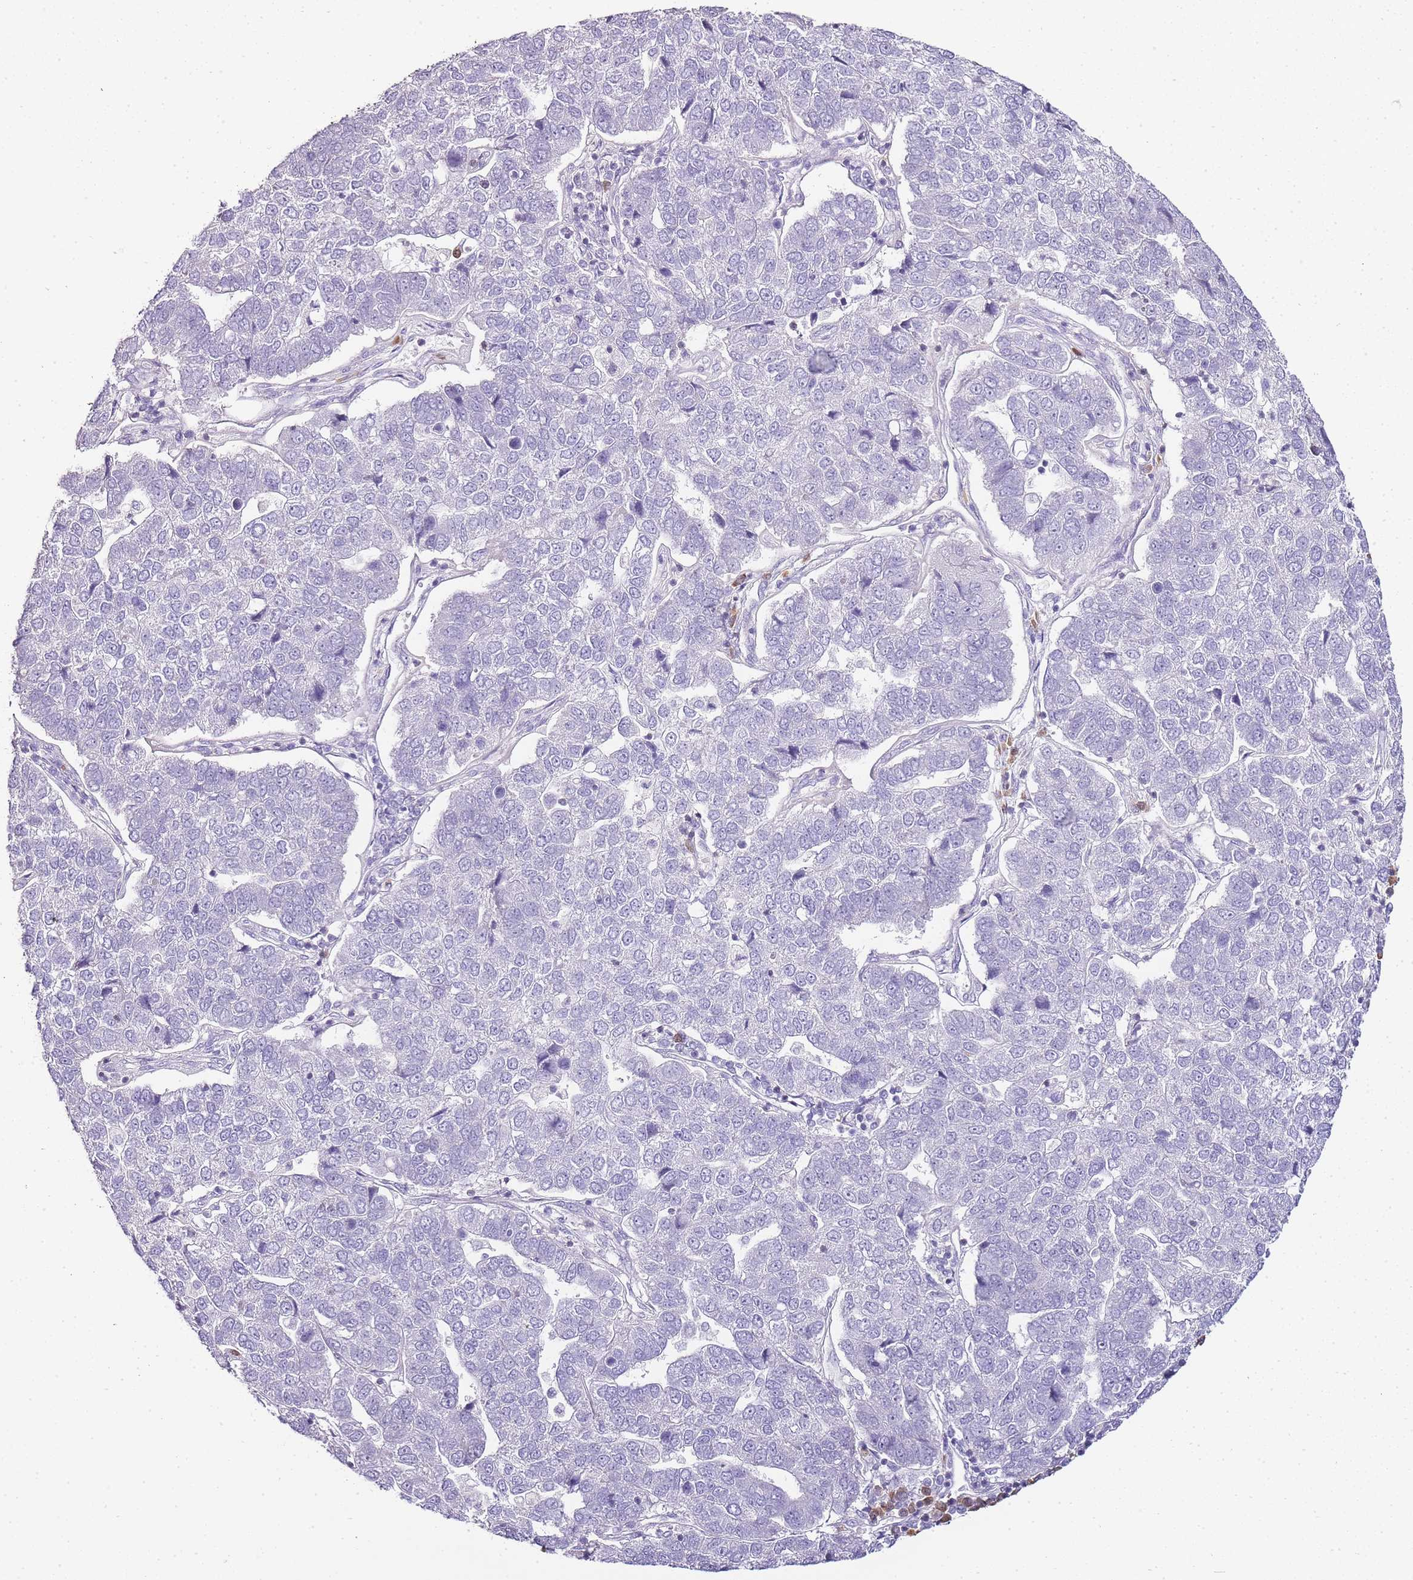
{"staining": {"intensity": "negative", "quantity": "none", "location": "none"}, "tissue": "pancreatic cancer", "cell_type": "Tumor cells", "image_type": "cancer", "snomed": [{"axis": "morphology", "description": "Adenocarcinoma, NOS"}, {"axis": "topography", "description": "Pancreas"}], "caption": "Tumor cells show no significant protein expression in pancreatic adenocarcinoma.", "gene": "ZBP1", "patient": {"sex": "female", "age": 61}}